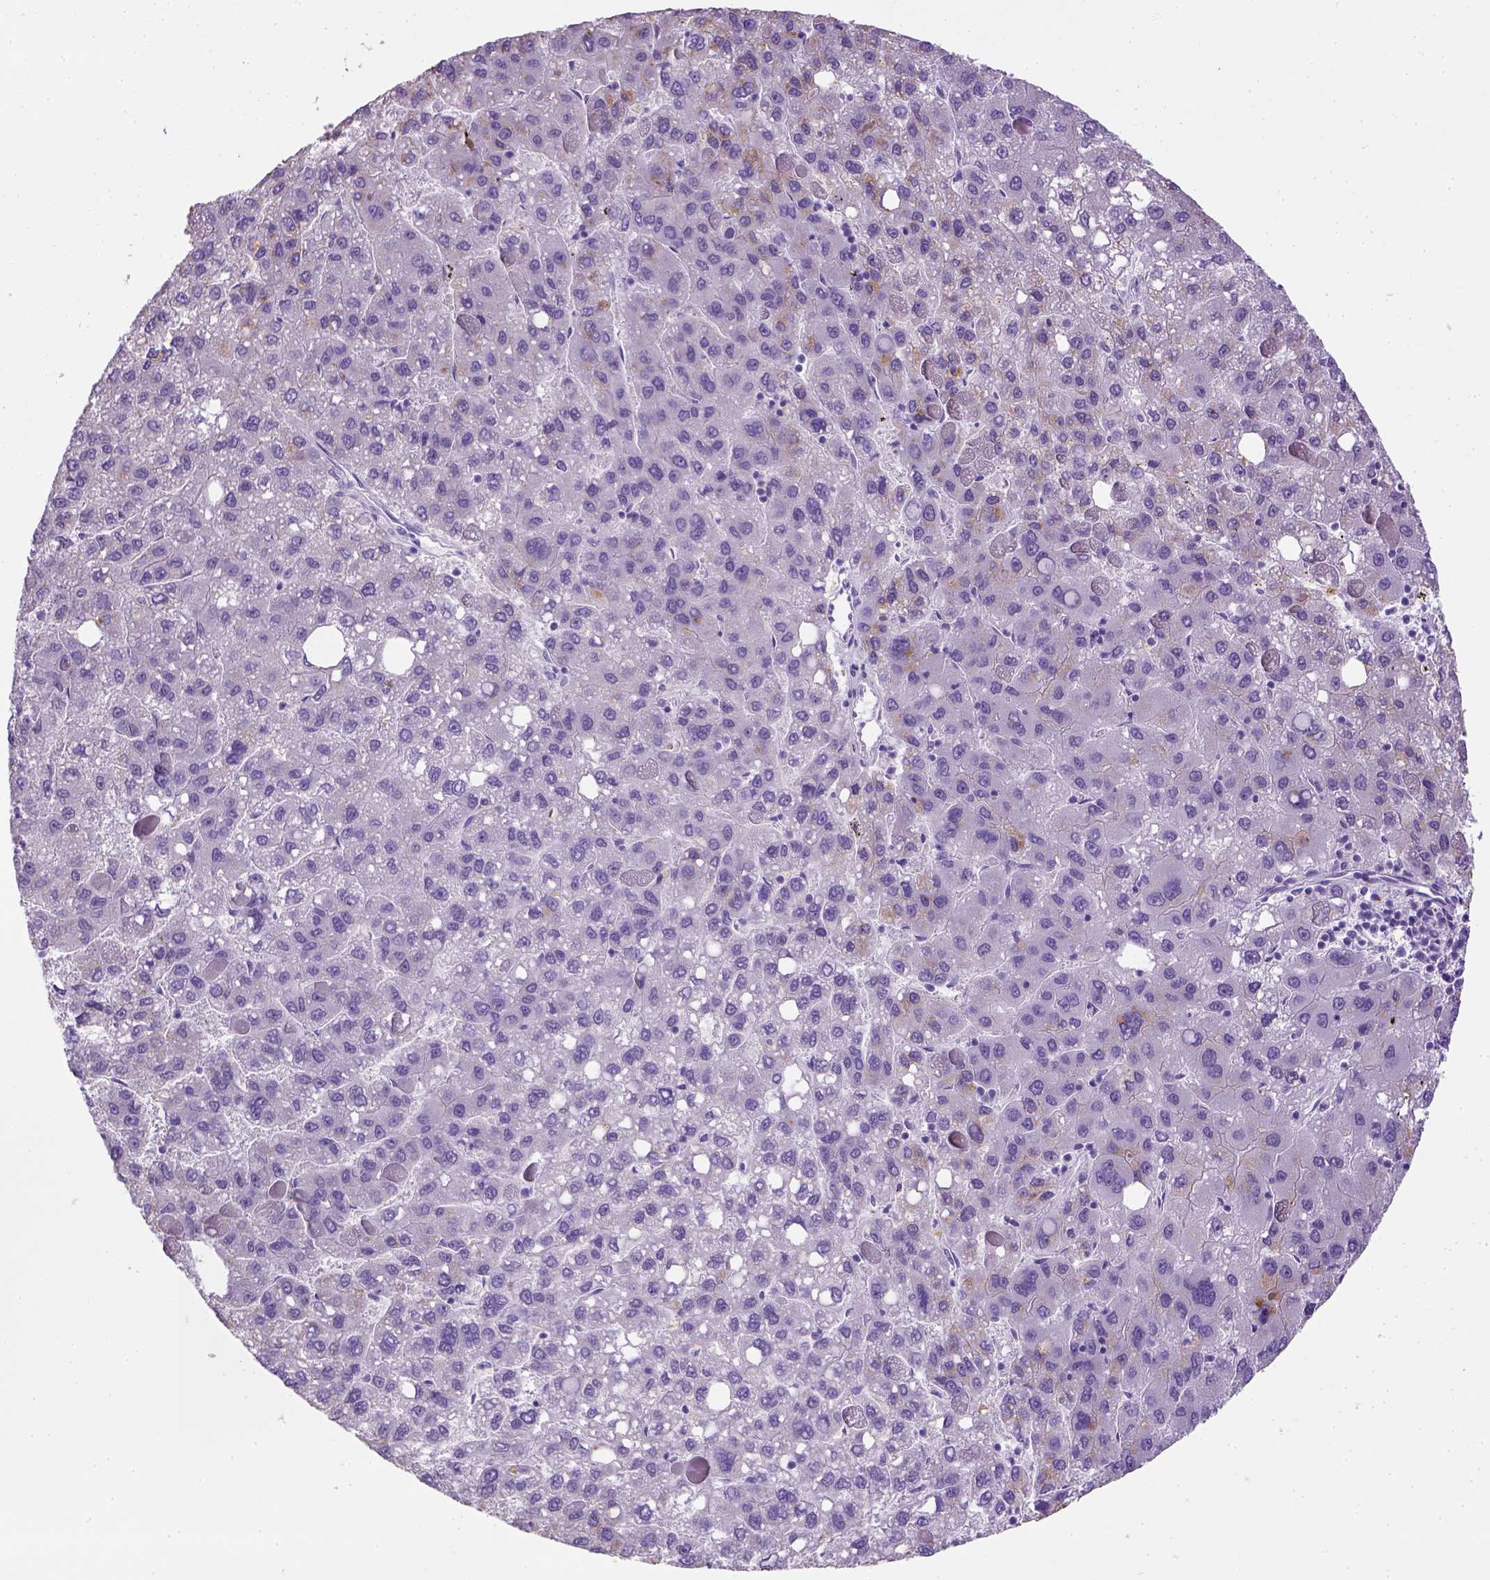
{"staining": {"intensity": "negative", "quantity": "none", "location": "none"}, "tissue": "liver cancer", "cell_type": "Tumor cells", "image_type": "cancer", "snomed": [{"axis": "morphology", "description": "Carcinoma, Hepatocellular, NOS"}, {"axis": "topography", "description": "Liver"}], "caption": "DAB immunohistochemical staining of human hepatocellular carcinoma (liver) demonstrates no significant positivity in tumor cells.", "gene": "KRT71", "patient": {"sex": "female", "age": 82}}